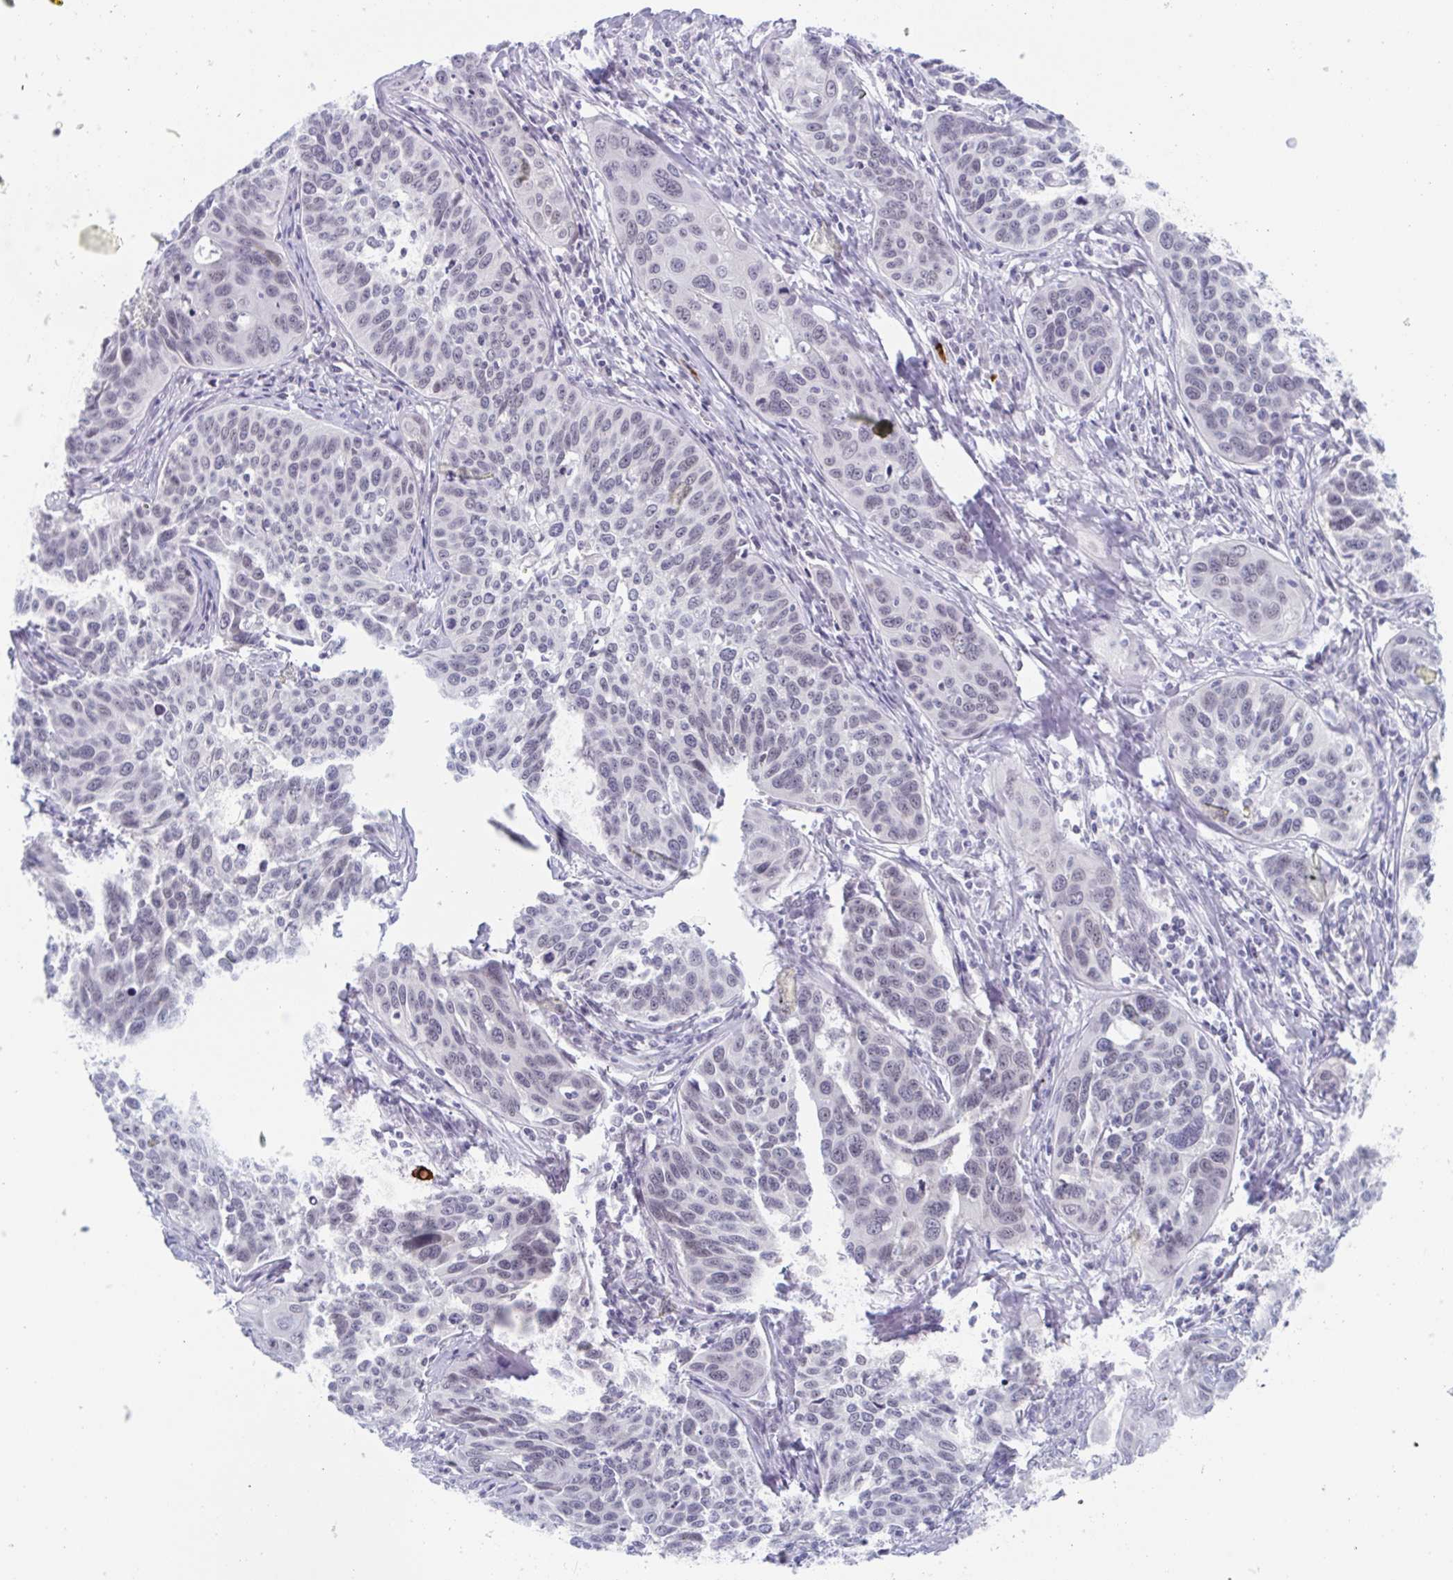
{"staining": {"intensity": "negative", "quantity": "none", "location": "none"}, "tissue": "cervical cancer", "cell_type": "Tumor cells", "image_type": "cancer", "snomed": [{"axis": "morphology", "description": "Squamous cell carcinoma, NOS"}, {"axis": "topography", "description": "Cervix"}], "caption": "An IHC image of cervical squamous cell carcinoma is shown. There is no staining in tumor cells of cervical squamous cell carcinoma.", "gene": "ZFP64", "patient": {"sex": "female", "age": 31}}